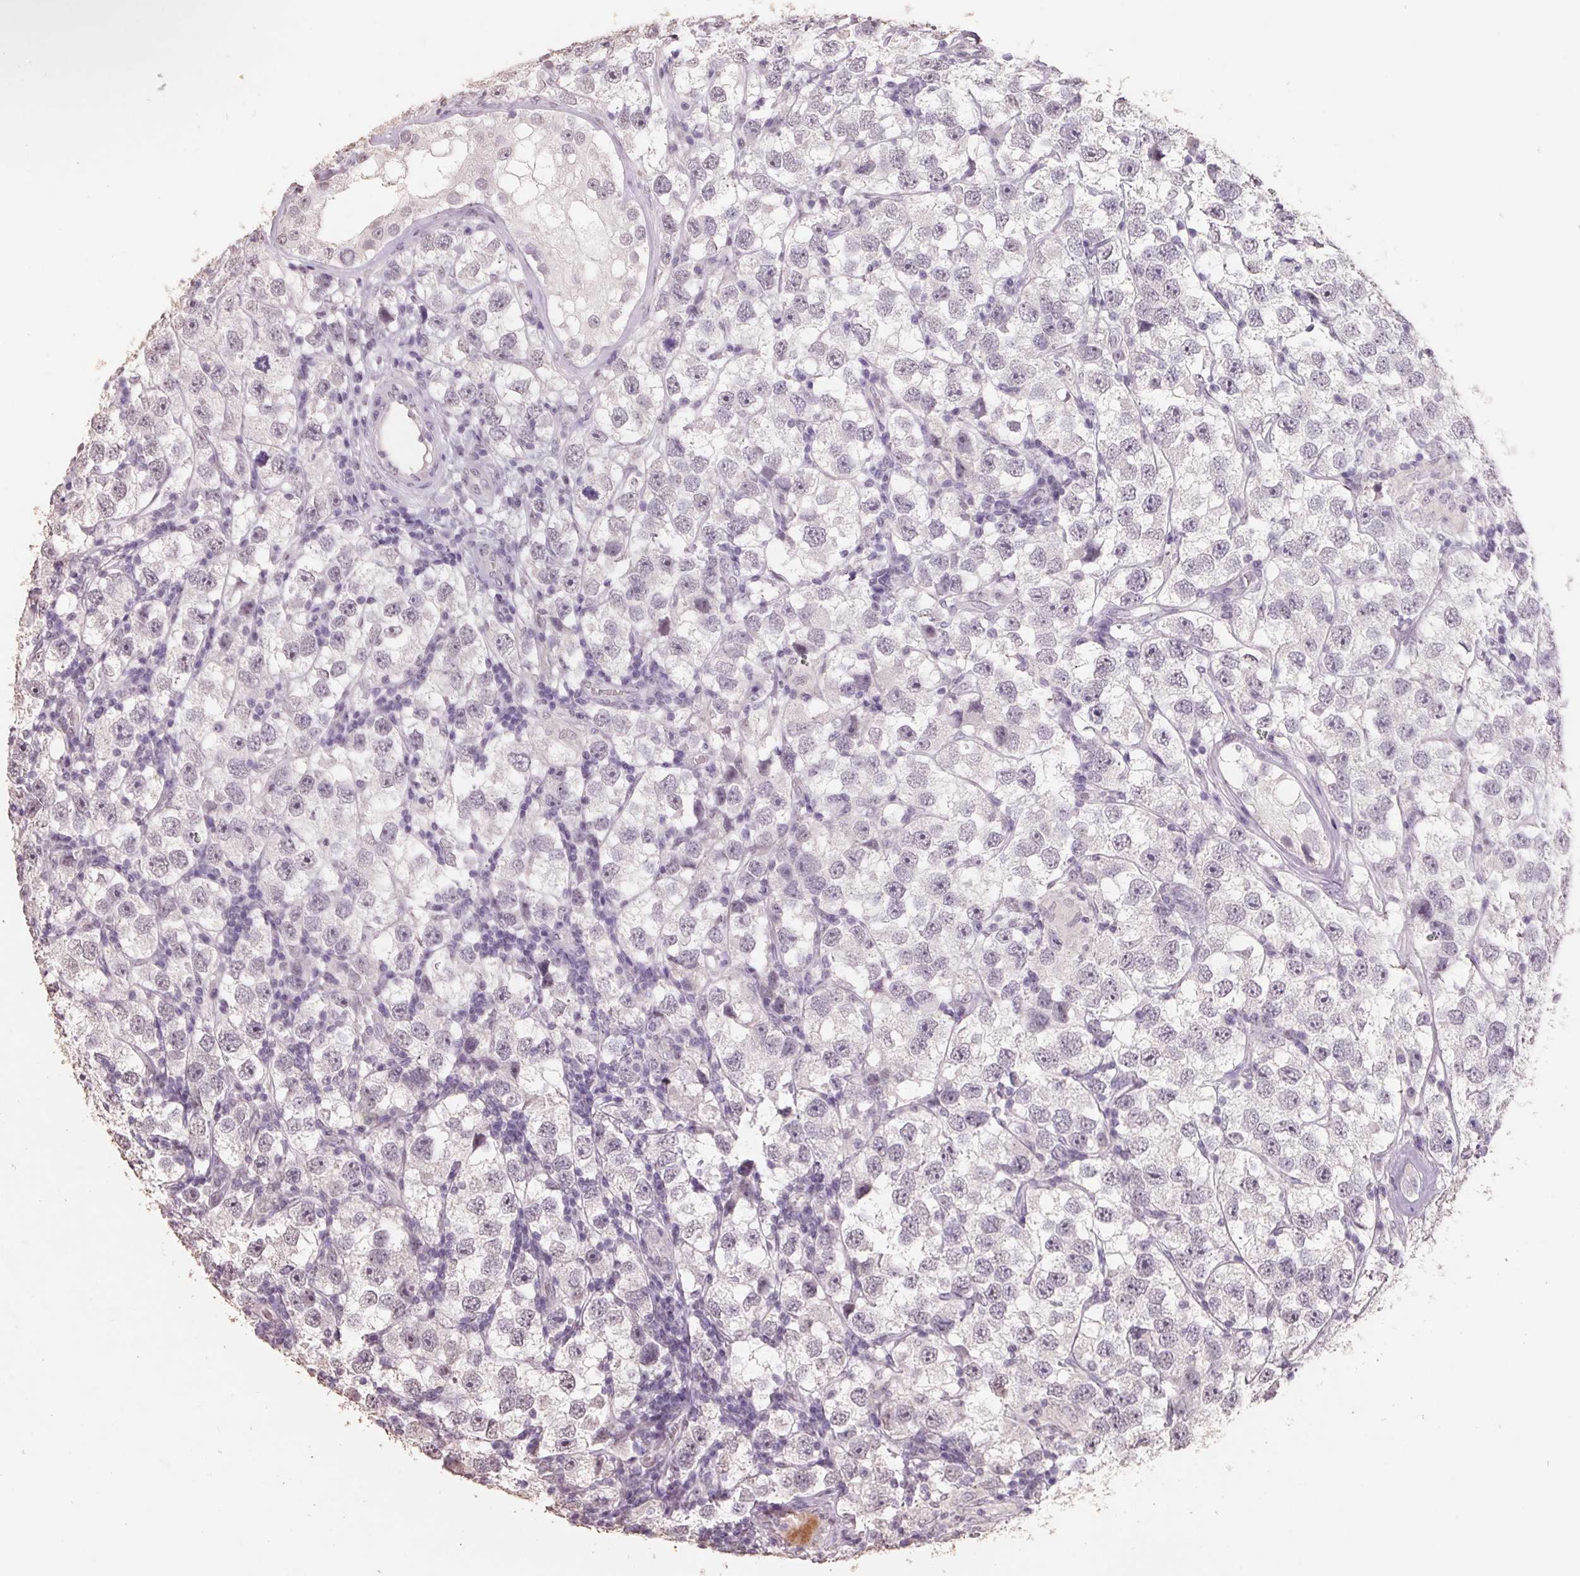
{"staining": {"intensity": "negative", "quantity": "none", "location": "none"}, "tissue": "testis cancer", "cell_type": "Tumor cells", "image_type": "cancer", "snomed": [{"axis": "morphology", "description": "Seminoma, NOS"}, {"axis": "topography", "description": "Testis"}], "caption": "High power microscopy photomicrograph of an immunohistochemistry image of testis cancer, revealing no significant expression in tumor cells.", "gene": "FTCD", "patient": {"sex": "male", "age": 26}}